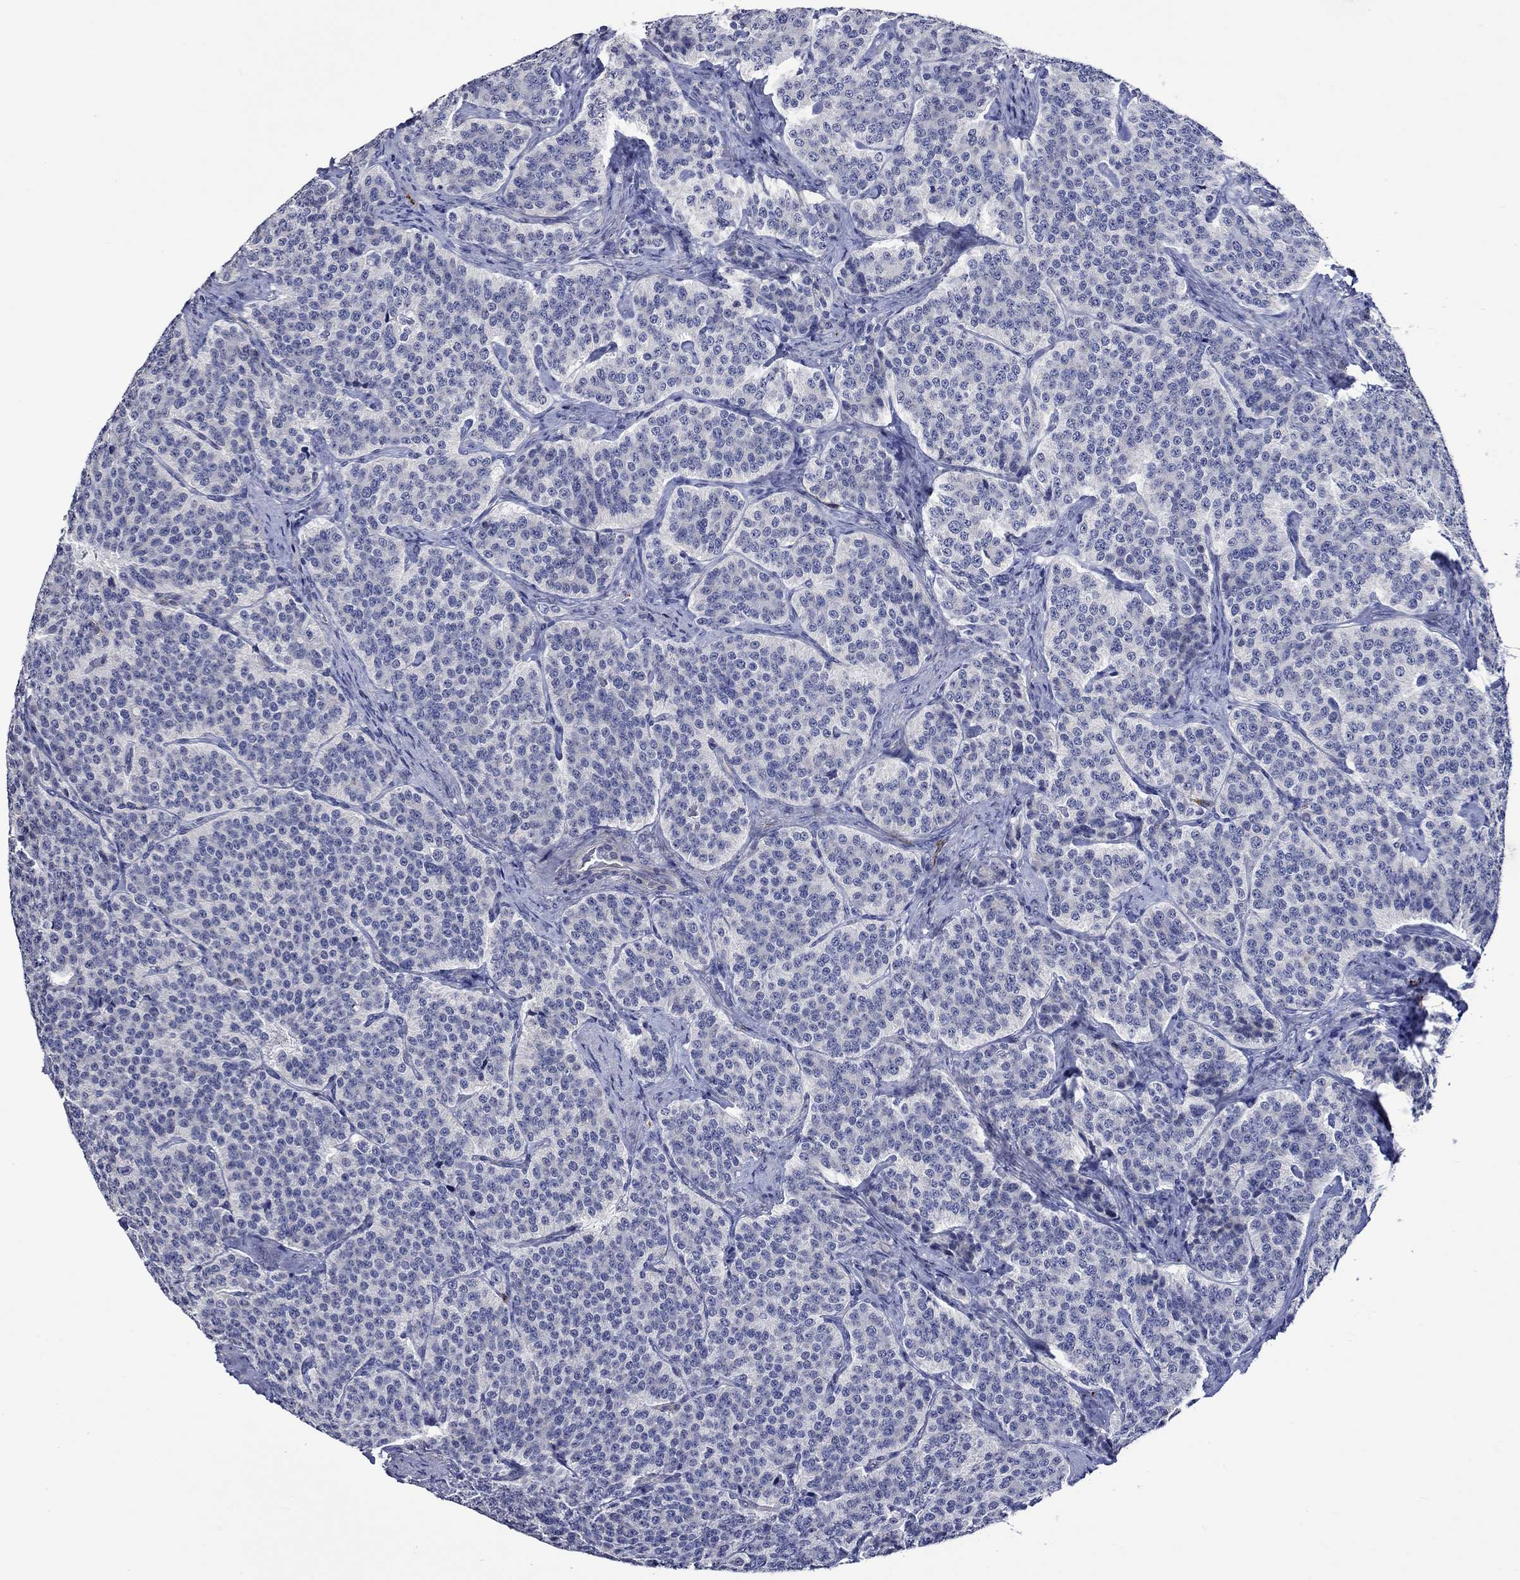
{"staining": {"intensity": "negative", "quantity": "none", "location": "none"}, "tissue": "carcinoid", "cell_type": "Tumor cells", "image_type": "cancer", "snomed": [{"axis": "morphology", "description": "Carcinoid, malignant, NOS"}, {"axis": "topography", "description": "Small intestine"}], "caption": "Tumor cells are negative for protein expression in human carcinoid.", "gene": "CRYAB", "patient": {"sex": "female", "age": 58}}